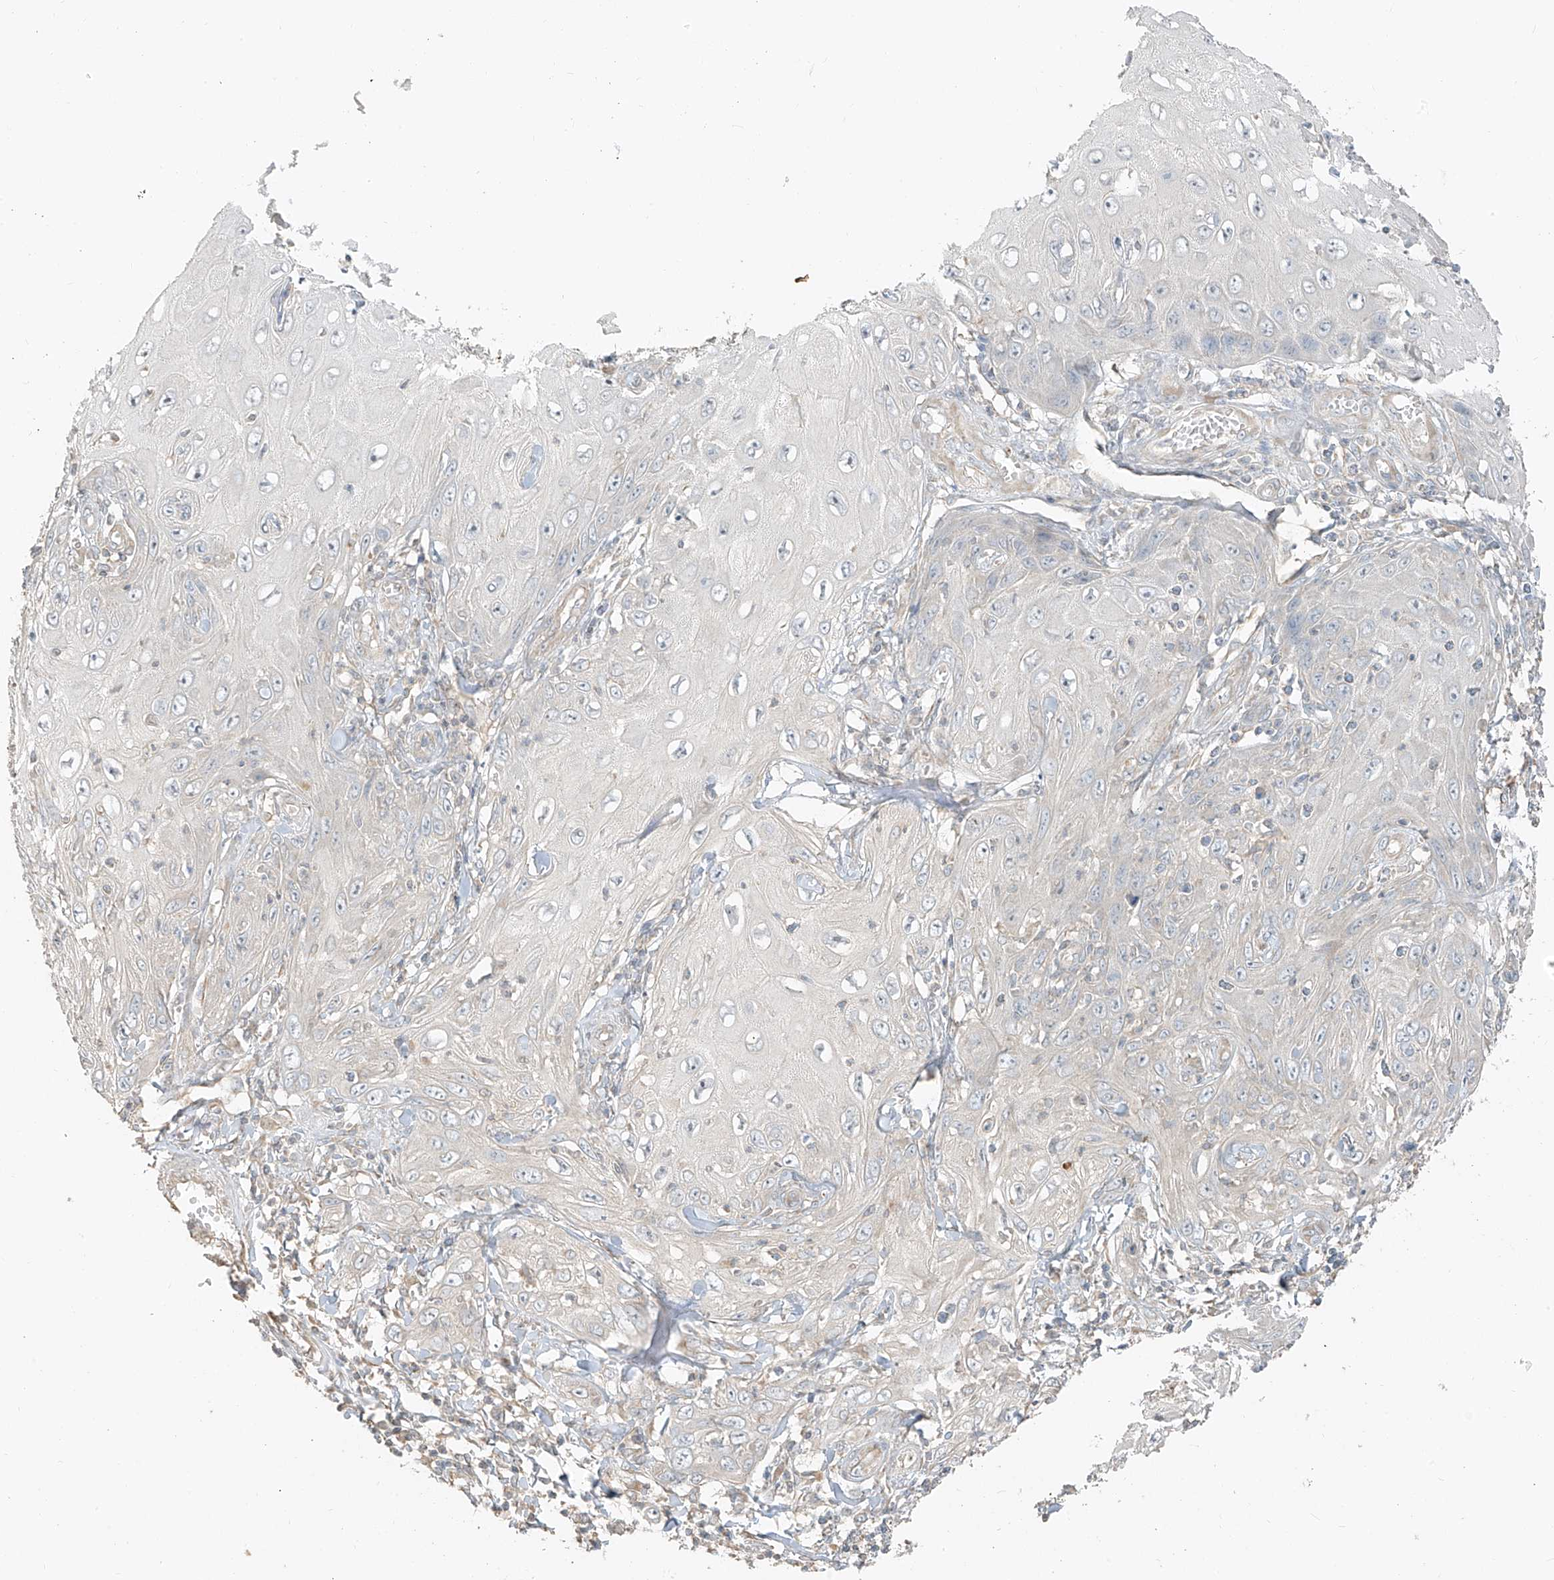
{"staining": {"intensity": "negative", "quantity": "none", "location": "none"}, "tissue": "skin cancer", "cell_type": "Tumor cells", "image_type": "cancer", "snomed": [{"axis": "morphology", "description": "Squamous cell carcinoma, NOS"}, {"axis": "topography", "description": "Skin"}], "caption": "Tumor cells are negative for brown protein staining in skin squamous cell carcinoma. Nuclei are stained in blue.", "gene": "ANKZF1", "patient": {"sex": "female", "age": 73}}